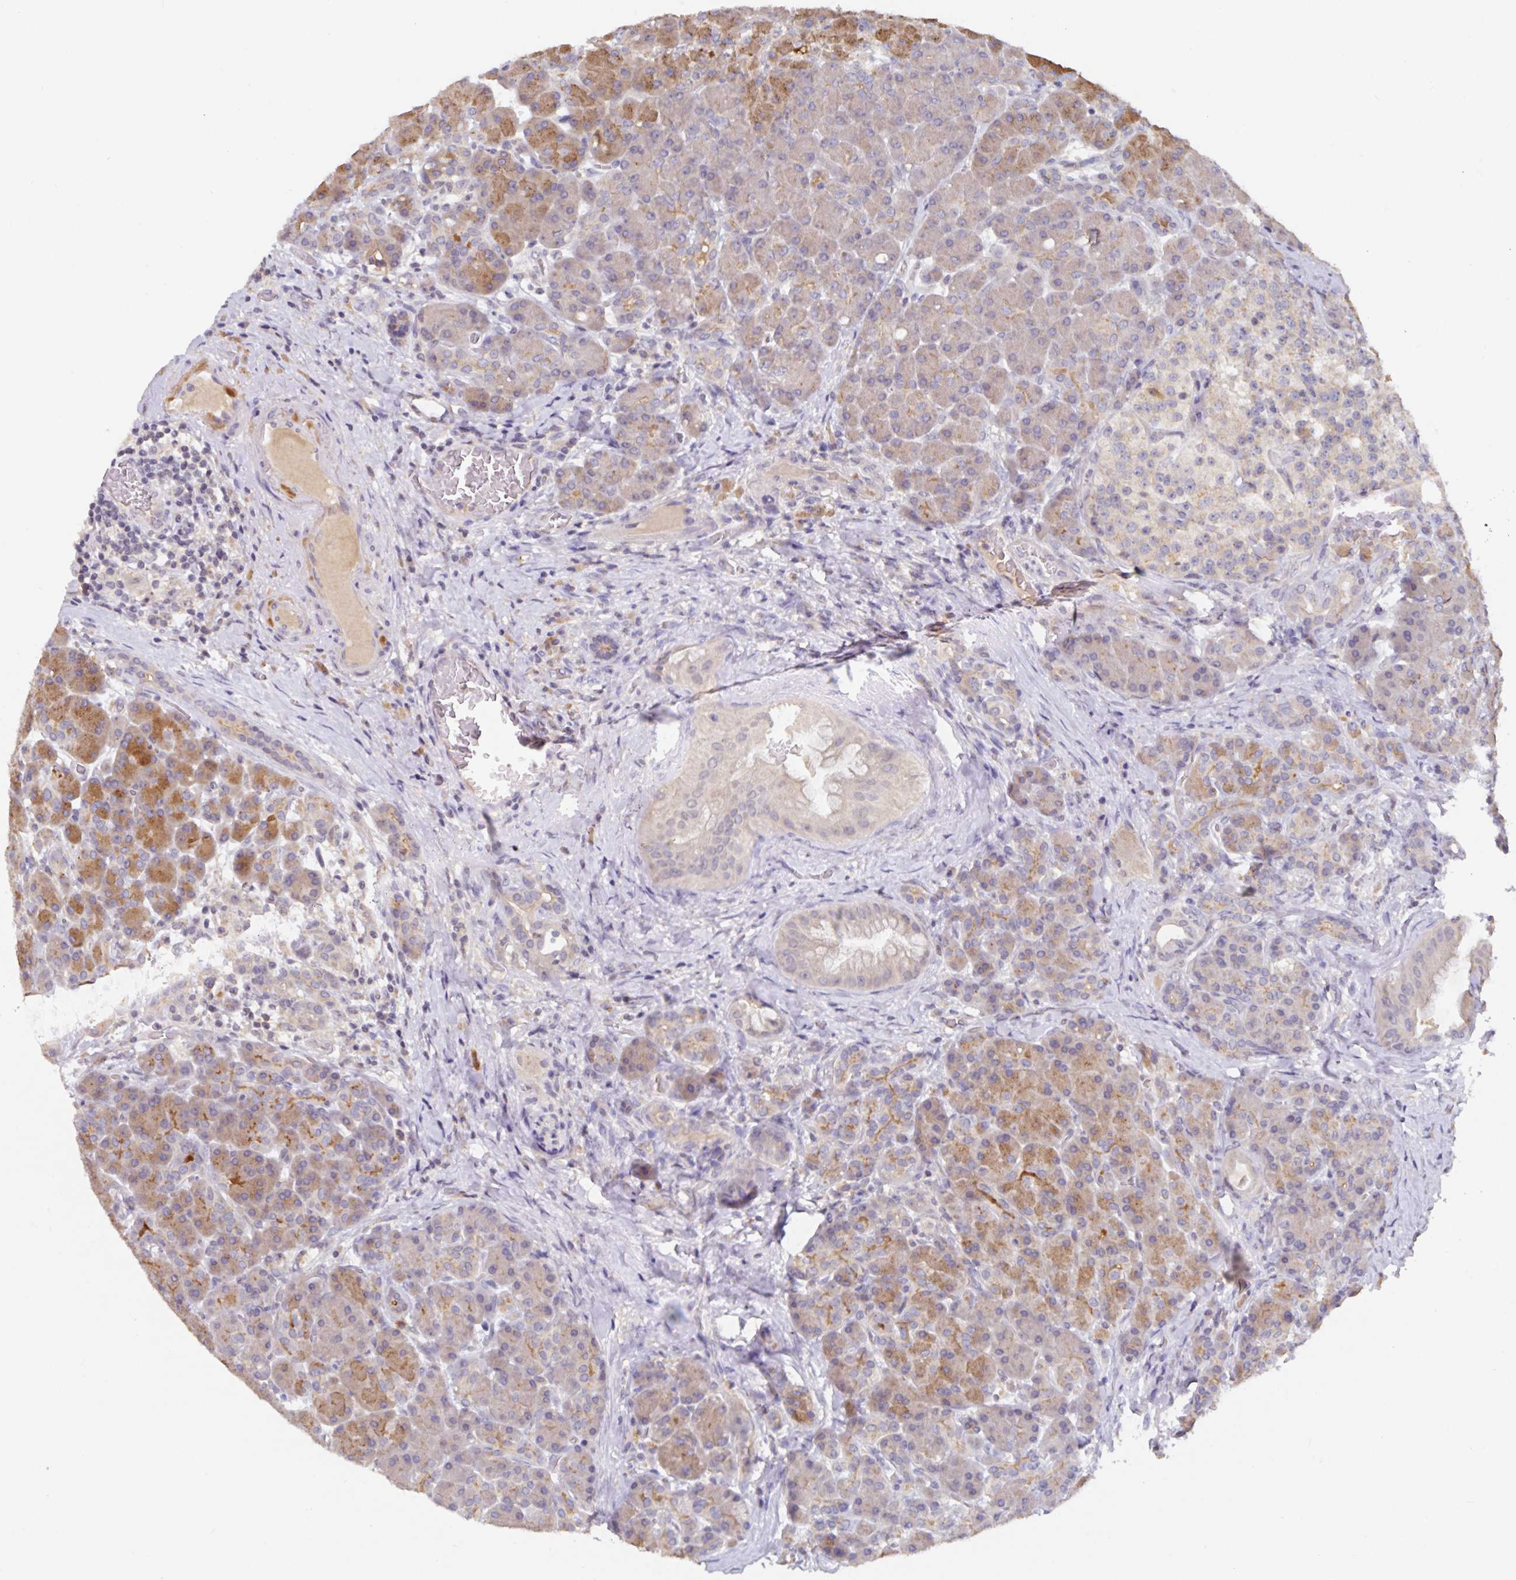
{"staining": {"intensity": "moderate", "quantity": ">75%", "location": "cytoplasmic/membranous"}, "tissue": "pancreas", "cell_type": "Exocrine glandular cells", "image_type": "normal", "snomed": [{"axis": "morphology", "description": "Normal tissue, NOS"}, {"axis": "topography", "description": "Pancreas"}], "caption": "IHC of normal human pancreas shows medium levels of moderate cytoplasmic/membranous staining in approximately >75% of exocrine glandular cells.", "gene": "HEPN1", "patient": {"sex": "male", "age": 55}}